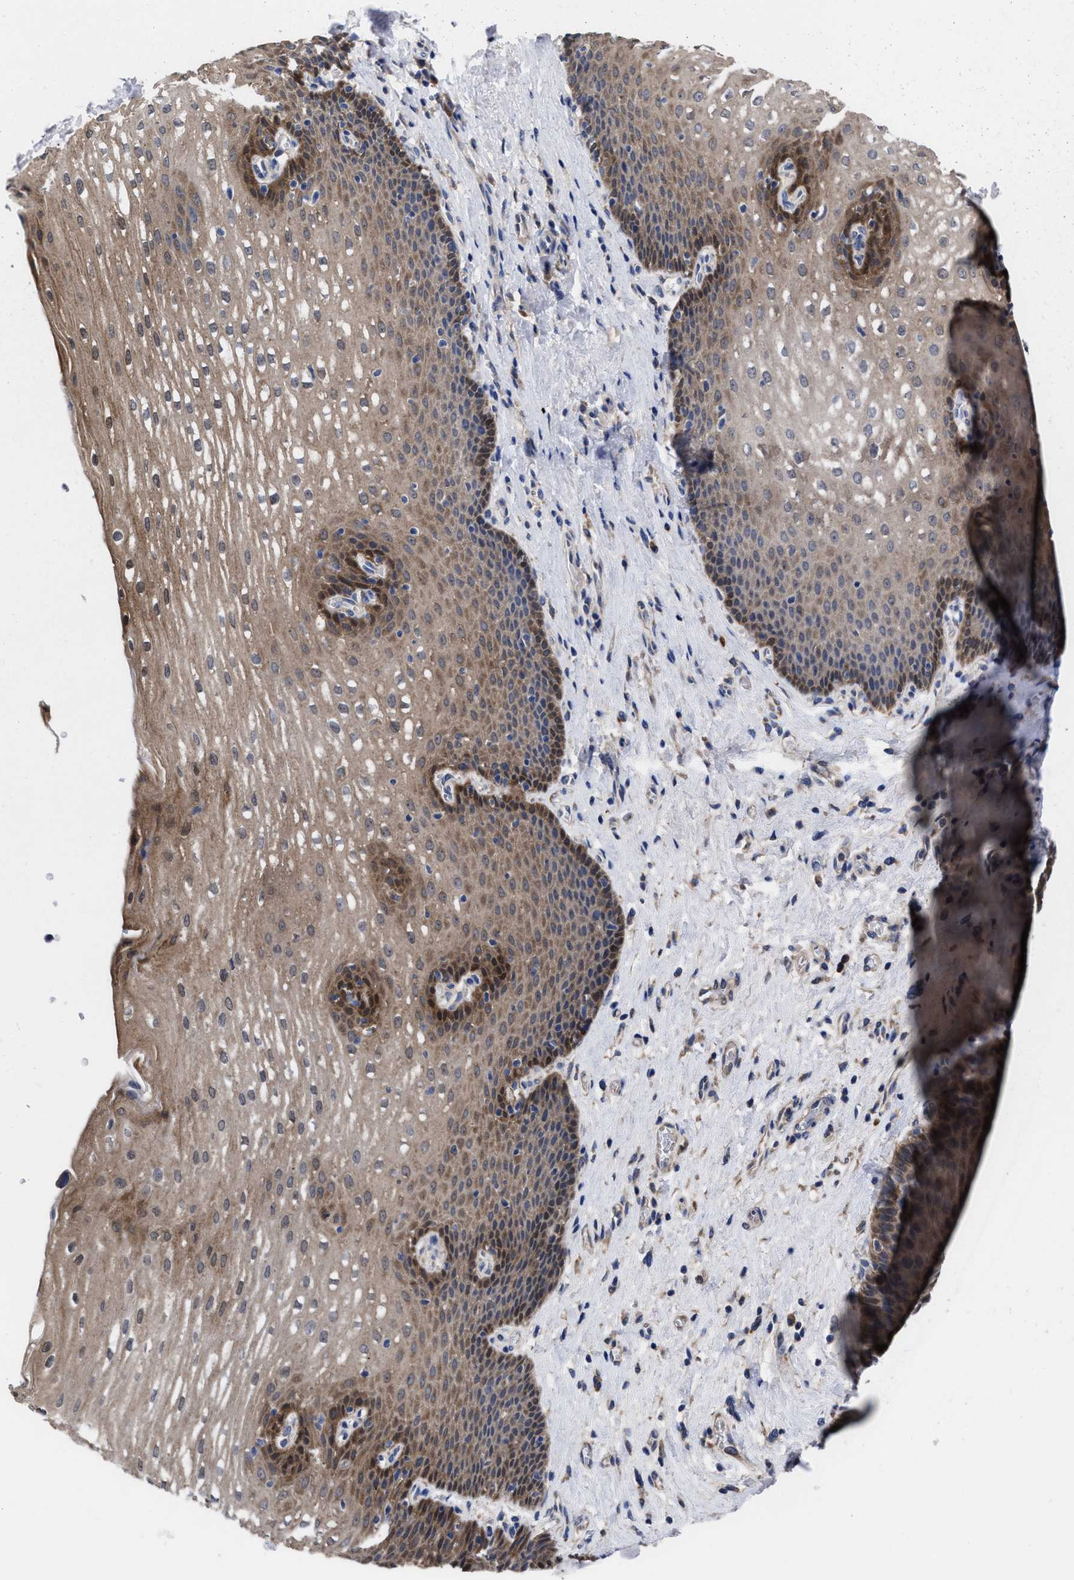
{"staining": {"intensity": "strong", "quantity": "25%-75%", "location": "cytoplasmic/membranous"}, "tissue": "esophagus", "cell_type": "Squamous epithelial cells", "image_type": "normal", "snomed": [{"axis": "morphology", "description": "Normal tissue, NOS"}, {"axis": "topography", "description": "Esophagus"}], "caption": "IHC of benign esophagus demonstrates high levels of strong cytoplasmic/membranous positivity in about 25%-75% of squamous epithelial cells.", "gene": "TXNDC17", "patient": {"sex": "male", "age": 48}}